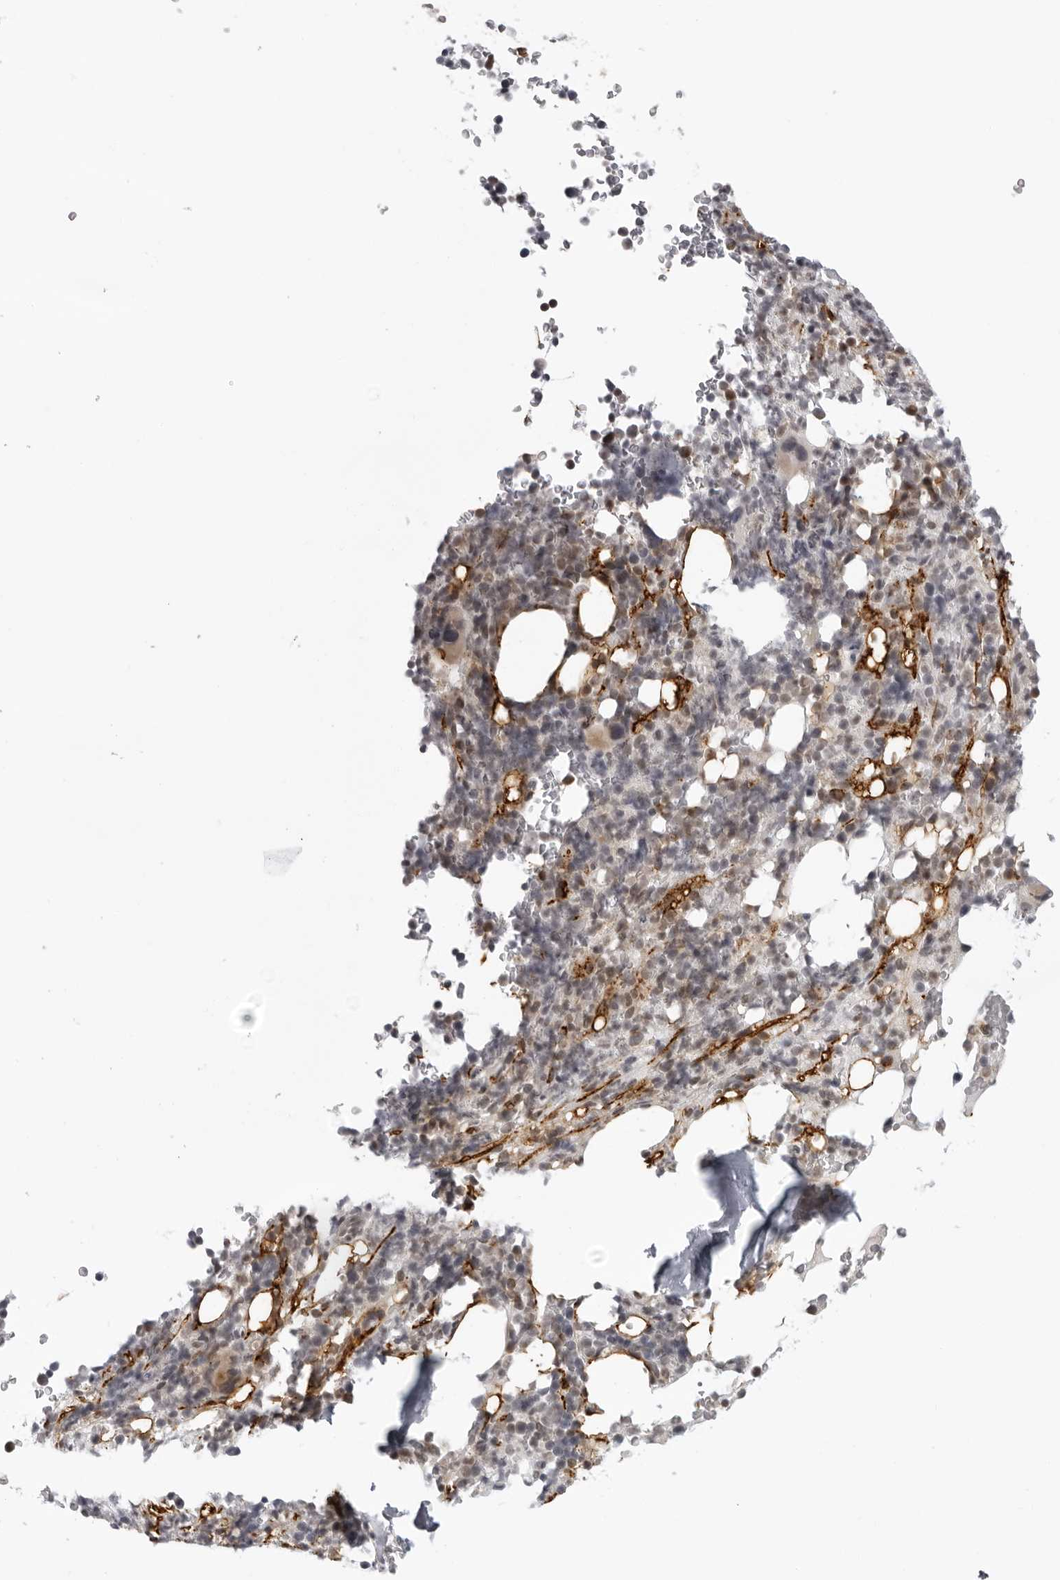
{"staining": {"intensity": "weak", "quantity": "<25%", "location": "cytoplasmic/membranous"}, "tissue": "bone marrow", "cell_type": "Hematopoietic cells", "image_type": "normal", "snomed": [{"axis": "morphology", "description": "Normal tissue, NOS"}, {"axis": "topography", "description": "Bone marrow"}], "caption": "High power microscopy photomicrograph of an IHC photomicrograph of benign bone marrow, revealing no significant expression in hematopoietic cells. (DAB immunohistochemistry, high magnification).", "gene": "MRPS15", "patient": {"sex": "male", "age": 58}}